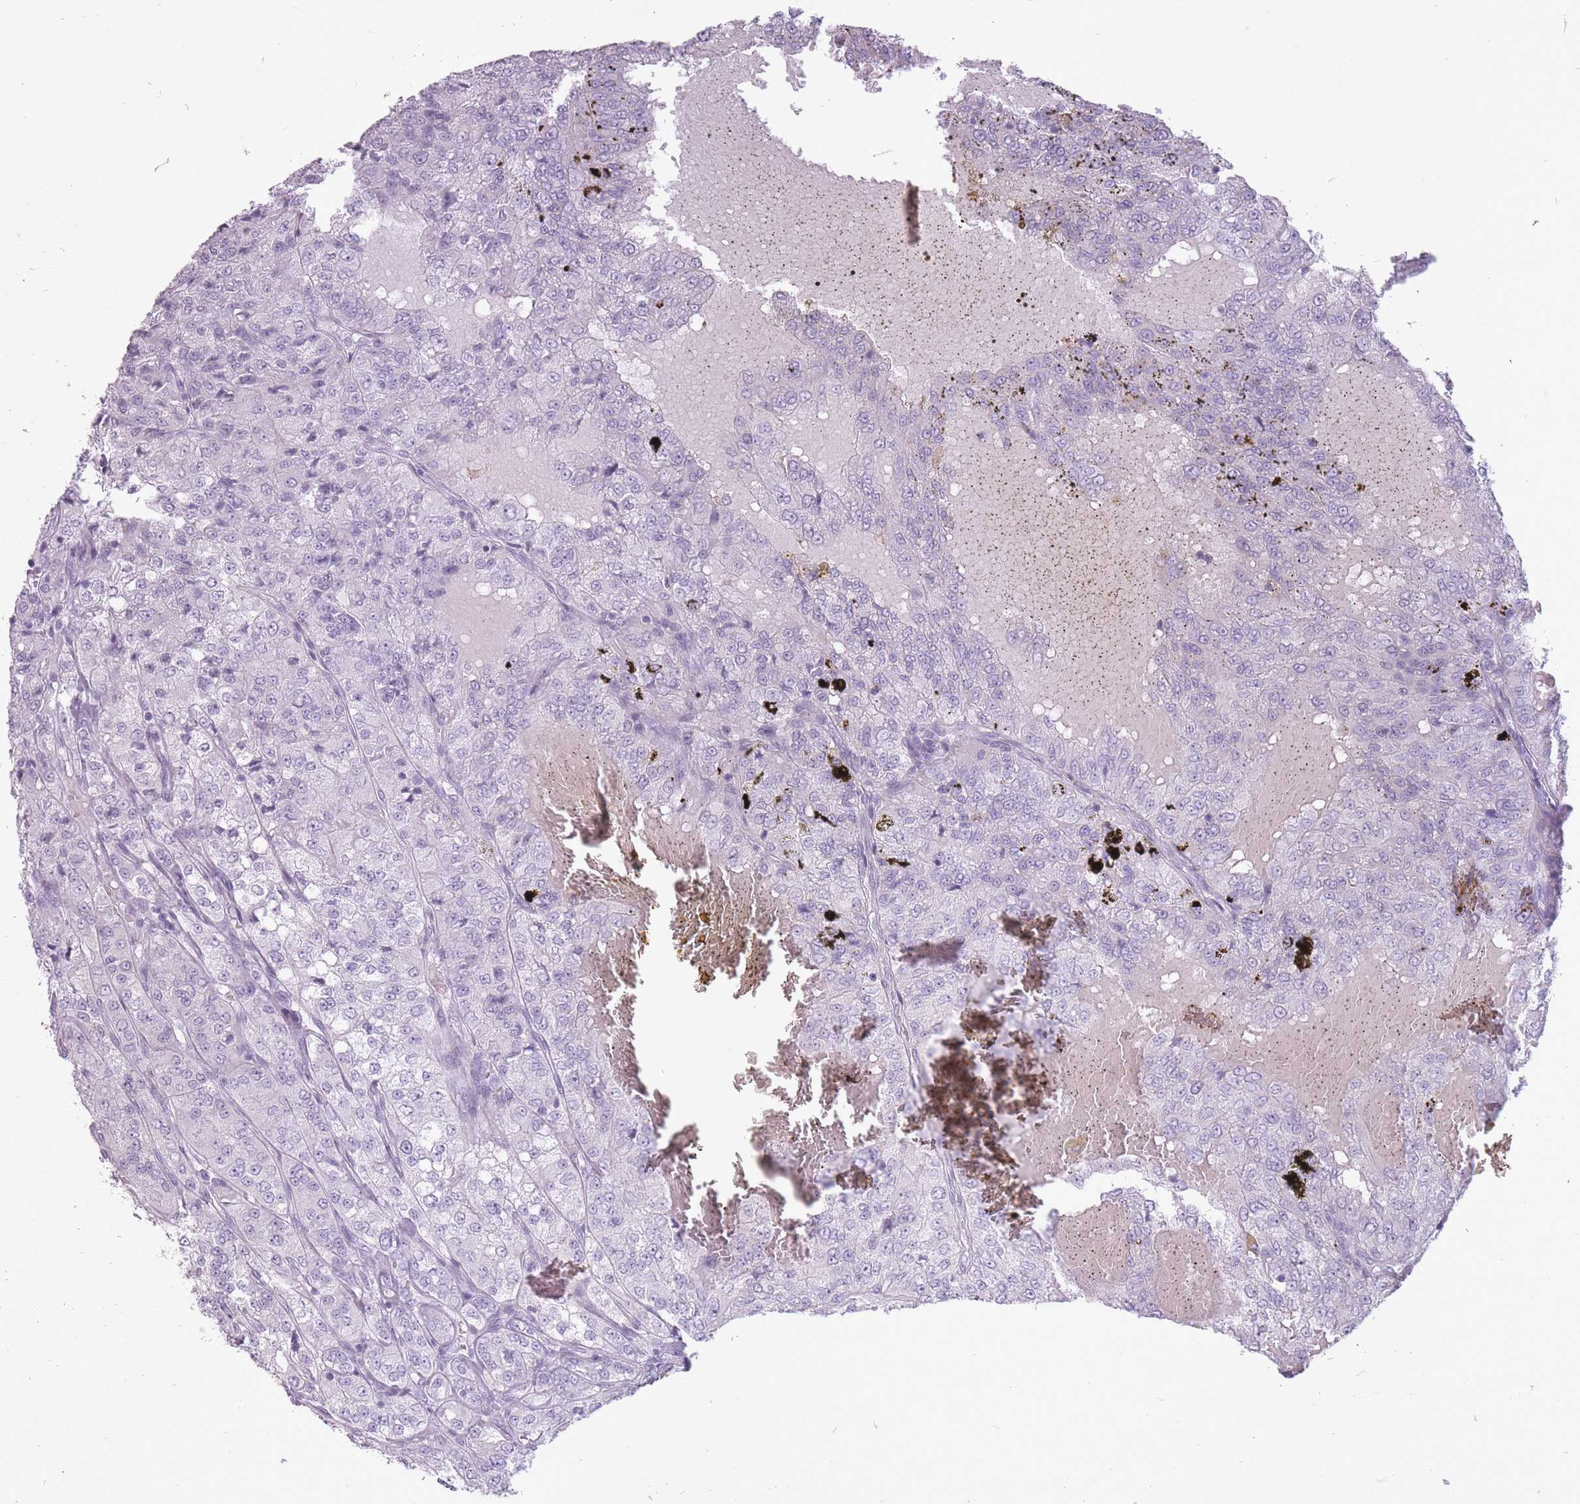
{"staining": {"intensity": "negative", "quantity": "none", "location": "none"}, "tissue": "renal cancer", "cell_type": "Tumor cells", "image_type": "cancer", "snomed": [{"axis": "morphology", "description": "Adenocarcinoma, NOS"}, {"axis": "topography", "description": "Kidney"}], "caption": "Immunohistochemistry (IHC) micrograph of neoplastic tissue: renal cancer stained with DAB (3,3'-diaminobenzidine) demonstrates no significant protein positivity in tumor cells.", "gene": "RFX4", "patient": {"sex": "female", "age": 63}}